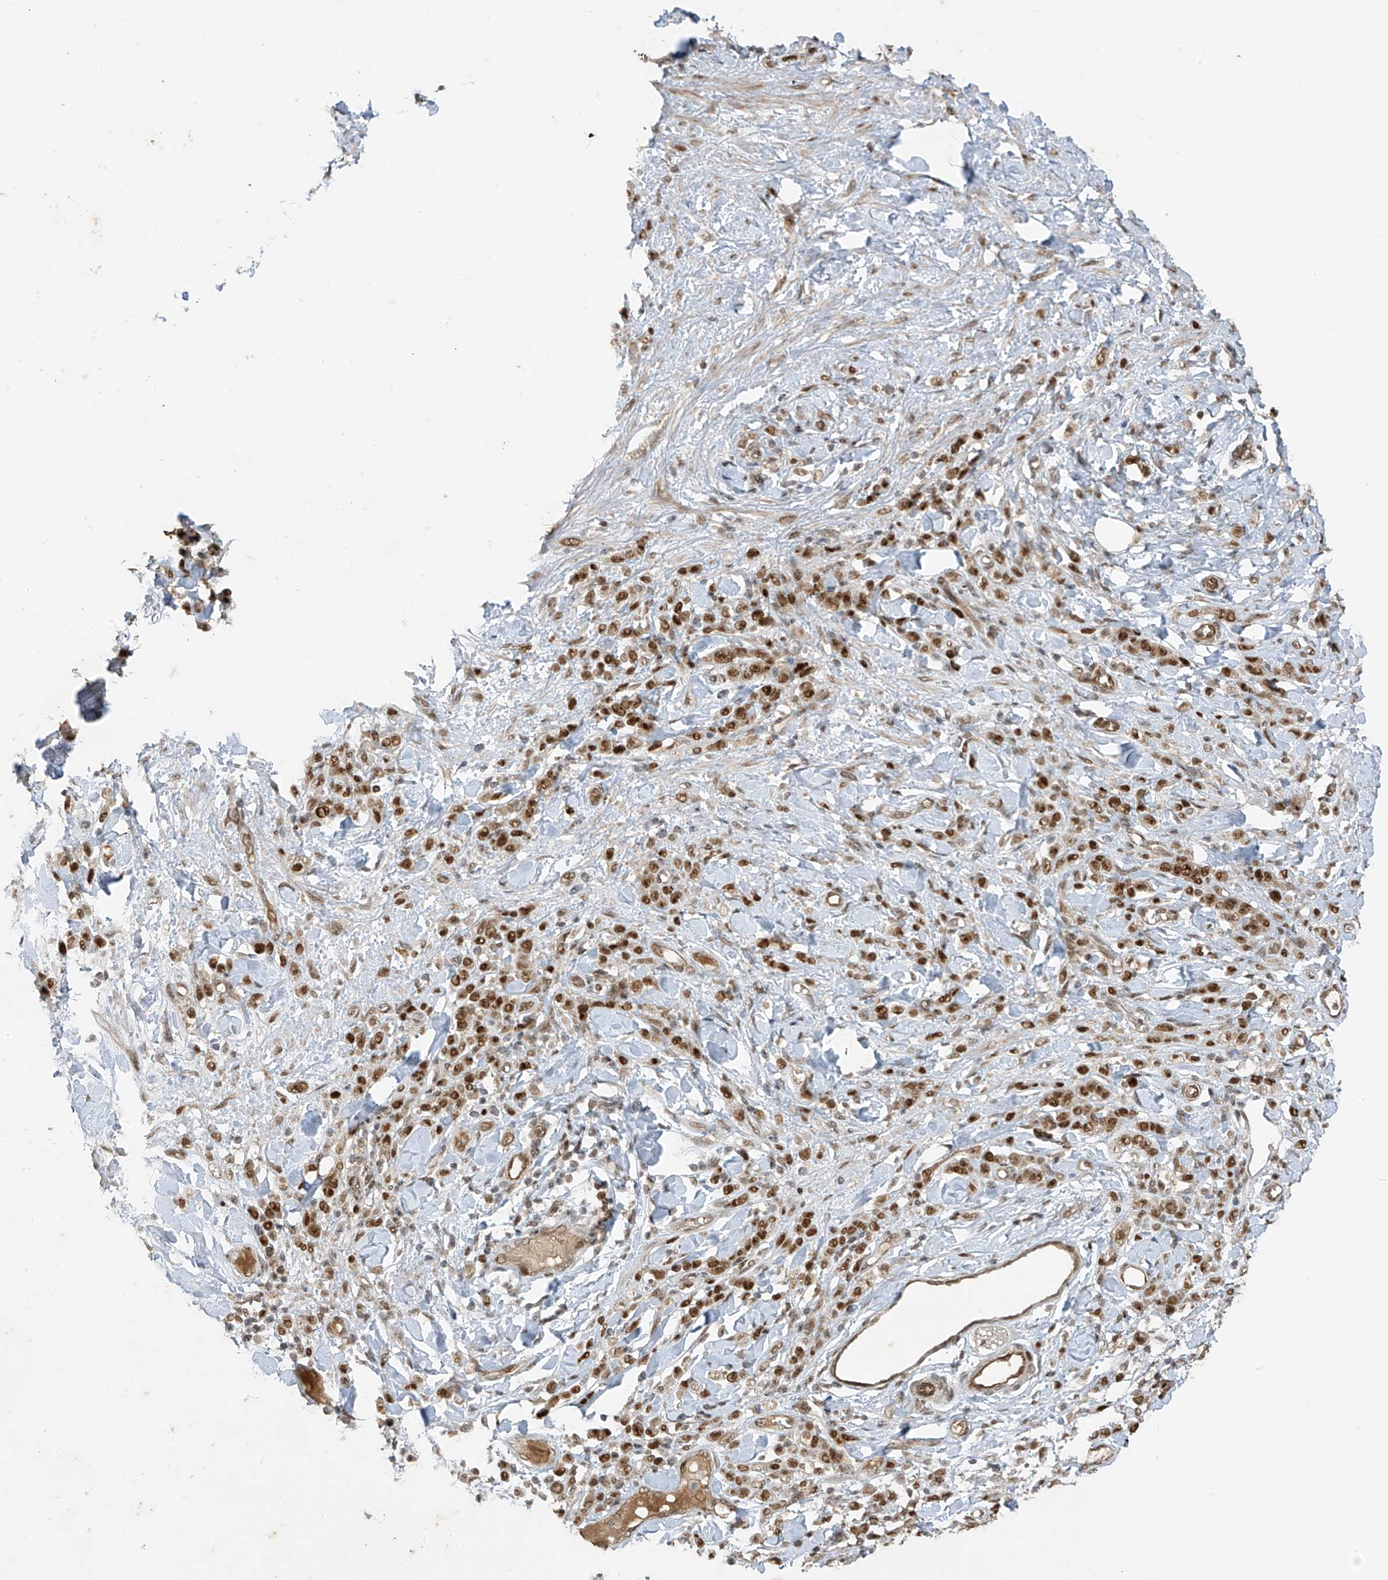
{"staining": {"intensity": "moderate", "quantity": ">75%", "location": "nuclear"}, "tissue": "stomach cancer", "cell_type": "Tumor cells", "image_type": "cancer", "snomed": [{"axis": "morphology", "description": "Normal tissue, NOS"}, {"axis": "morphology", "description": "Adenocarcinoma, NOS"}, {"axis": "topography", "description": "Stomach"}], "caption": "About >75% of tumor cells in human adenocarcinoma (stomach) show moderate nuclear protein staining as visualized by brown immunohistochemical staining.", "gene": "ARHGEF3", "patient": {"sex": "male", "age": 82}}